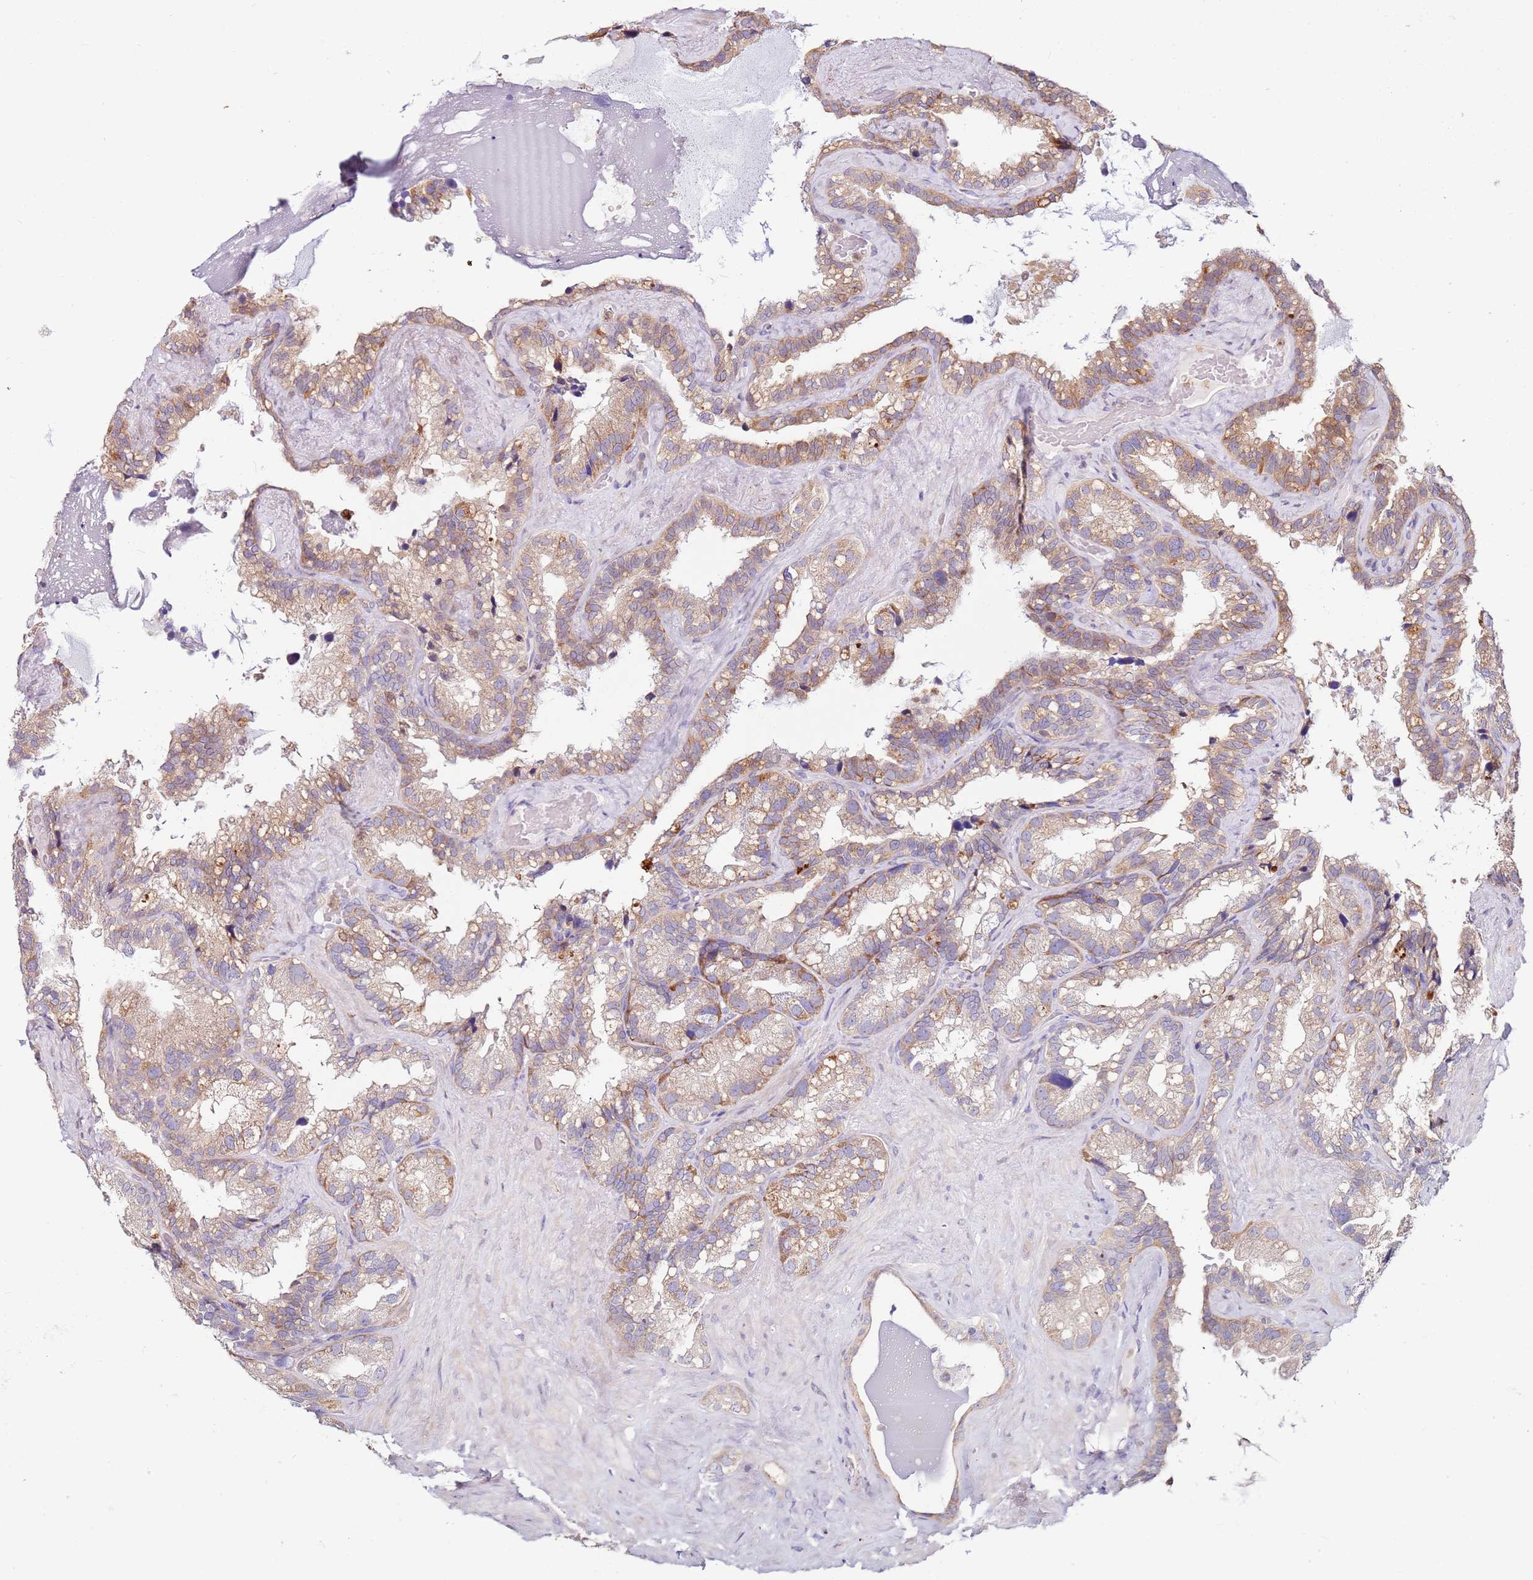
{"staining": {"intensity": "weak", "quantity": ">75%", "location": "cytoplasmic/membranous"}, "tissue": "seminal vesicle", "cell_type": "Glandular cells", "image_type": "normal", "snomed": [{"axis": "morphology", "description": "Normal tissue, NOS"}, {"axis": "topography", "description": "Prostate"}, {"axis": "topography", "description": "Seminal veicle"}], "caption": "Immunohistochemistry (IHC) image of normal seminal vesicle: seminal vesicle stained using IHC demonstrates low levels of weak protein expression localized specifically in the cytoplasmic/membranous of glandular cells, appearing as a cytoplasmic/membranous brown color.", "gene": "CNOT9", "patient": {"sex": "male", "age": 68}}